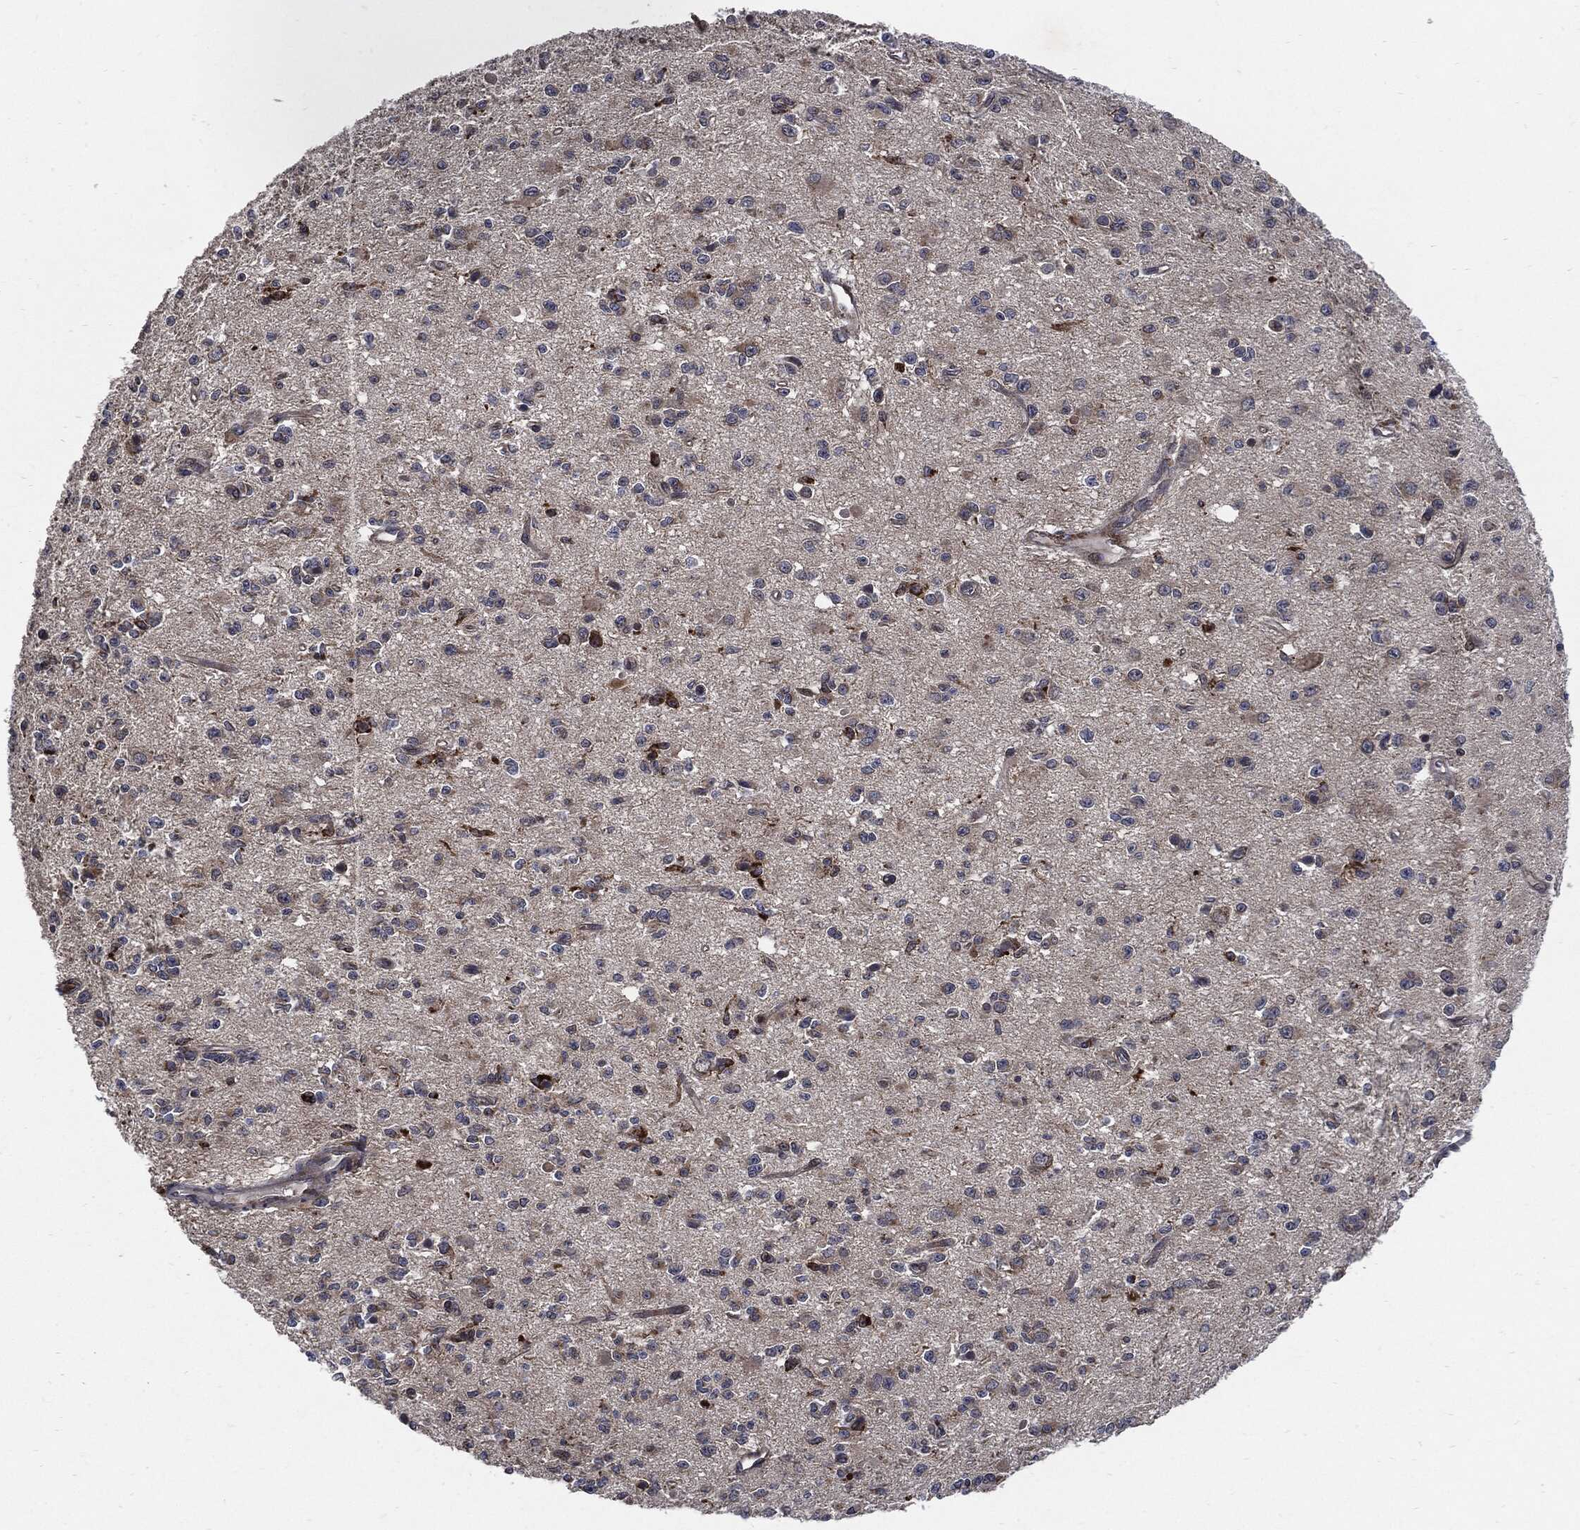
{"staining": {"intensity": "moderate", "quantity": "<25%", "location": "cytoplasmic/membranous"}, "tissue": "glioma", "cell_type": "Tumor cells", "image_type": "cancer", "snomed": [{"axis": "morphology", "description": "Glioma, malignant, Low grade"}, {"axis": "topography", "description": "Brain"}], "caption": "Immunohistochemical staining of human glioma exhibits moderate cytoplasmic/membranous protein positivity in approximately <25% of tumor cells.", "gene": "SLC31A2", "patient": {"sex": "female", "age": 45}}